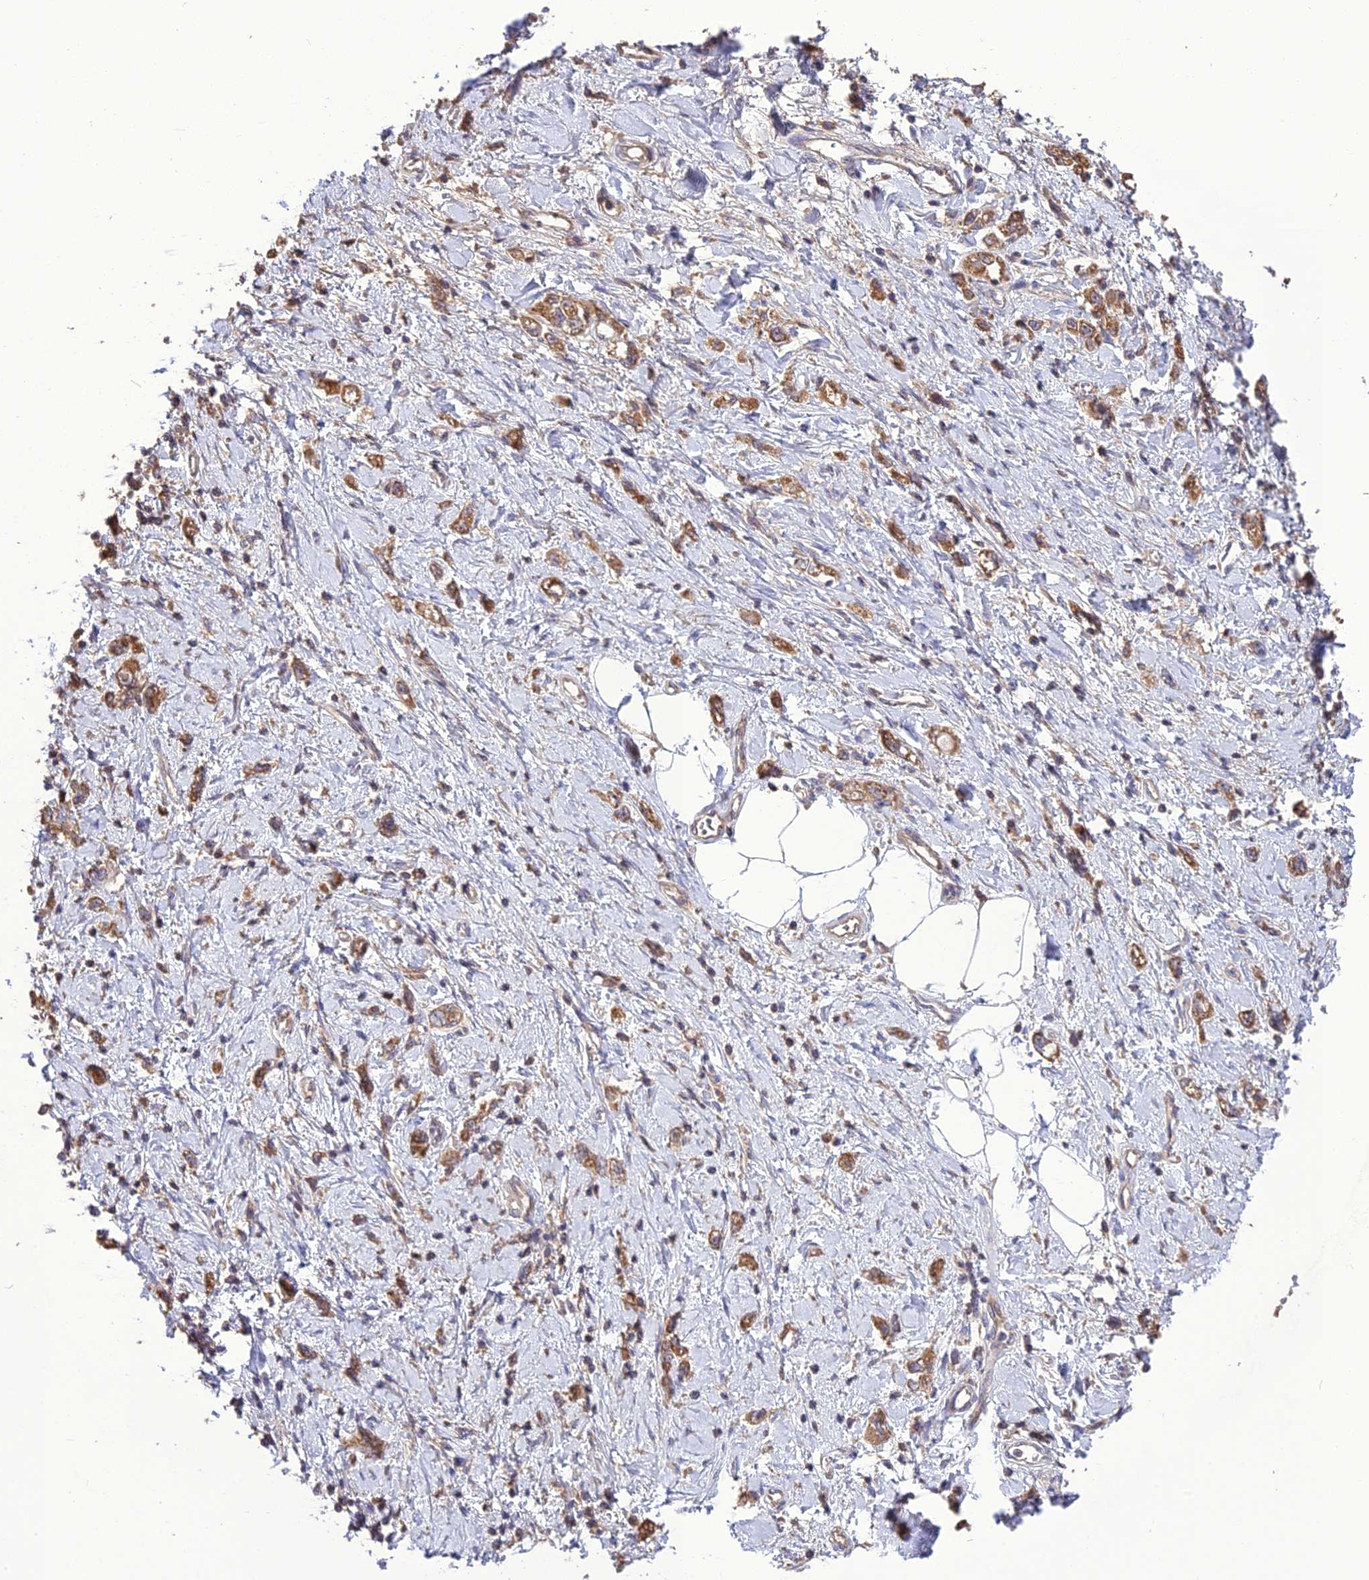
{"staining": {"intensity": "moderate", "quantity": ">75%", "location": "cytoplasmic/membranous"}, "tissue": "stomach cancer", "cell_type": "Tumor cells", "image_type": "cancer", "snomed": [{"axis": "morphology", "description": "Adenocarcinoma, NOS"}, {"axis": "topography", "description": "Stomach"}], "caption": "Tumor cells show moderate cytoplasmic/membranous expression in approximately >75% of cells in stomach adenocarcinoma.", "gene": "NUDT8", "patient": {"sex": "female", "age": 76}}